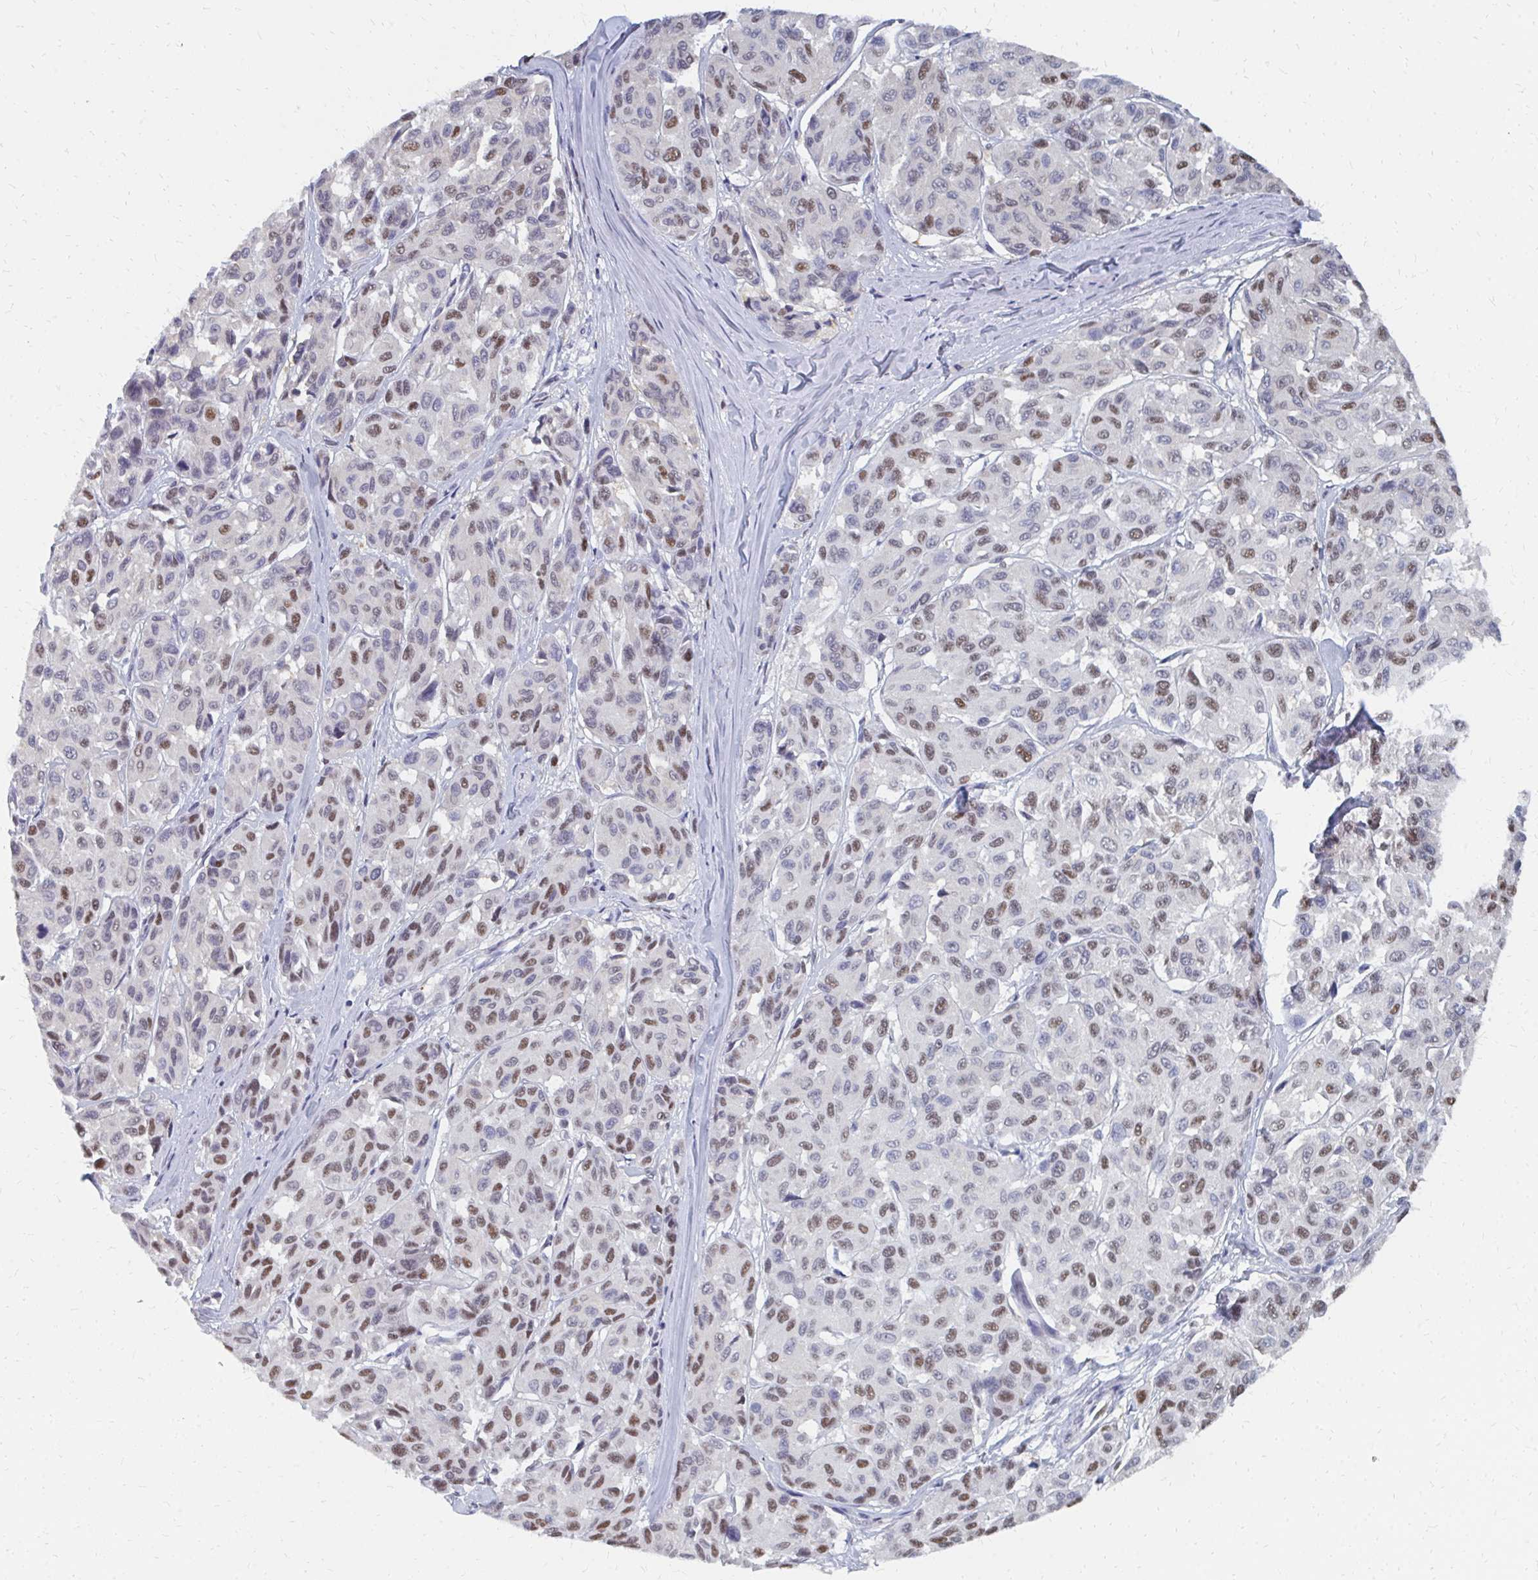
{"staining": {"intensity": "moderate", "quantity": "25%-75%", "location": "nuclear"}, "tissue": "melanoma", "cell_type": "Tumor cells", "image_type": "cancer", "snomed": [{"axis": "morphology", "description": "Malignant melanoma, NOS"}, {"axis": "topography", "description": "Skin"}], "caption": "Protein analysis of melanoma tissue reveals moderate nuclear positivity in about 25%-75% of tumor cells.", "gene": "PLK3", "patient": {"sex": "female", "age": 66}}